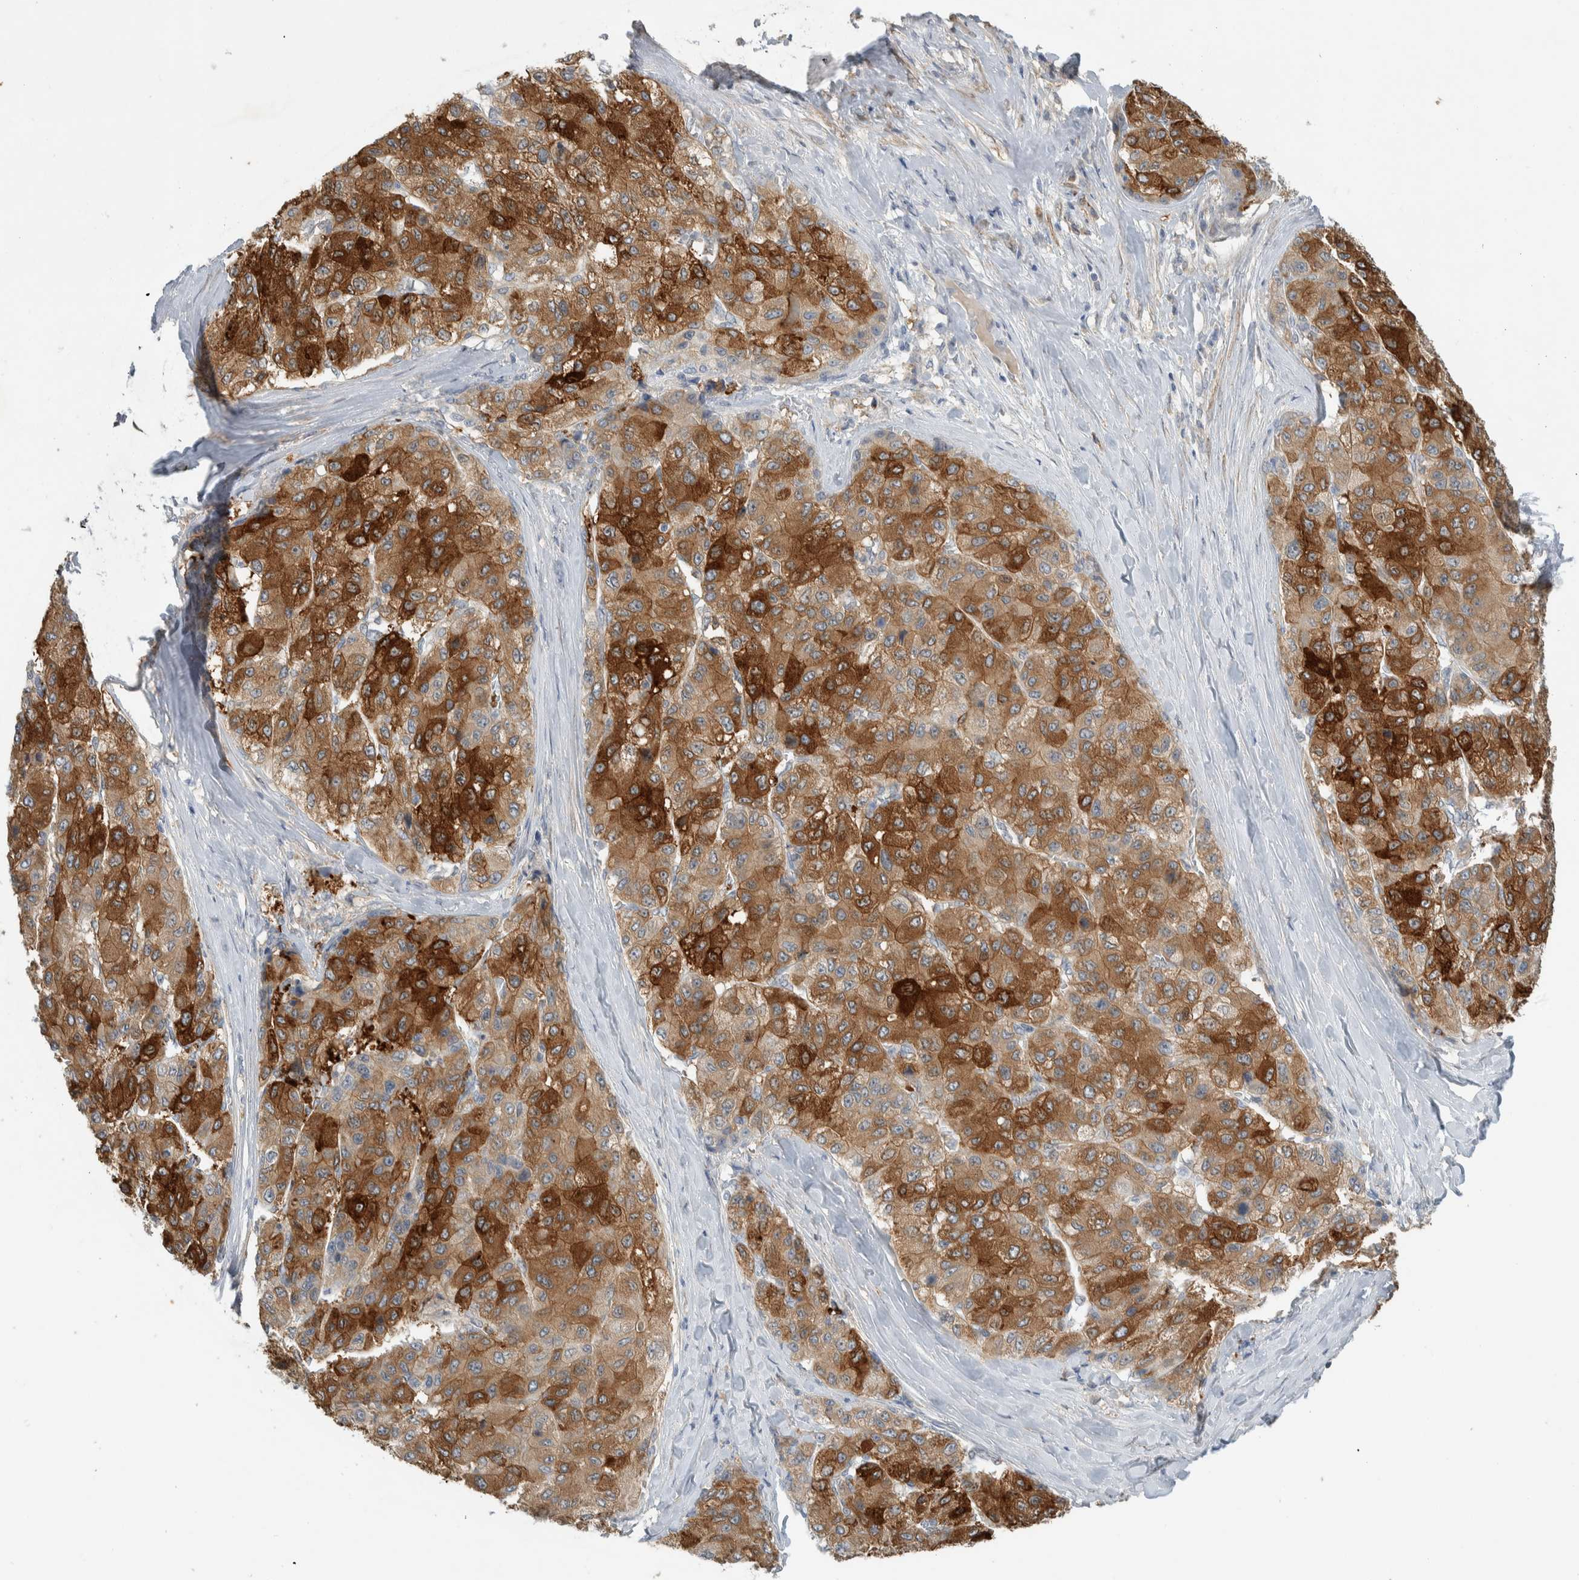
{"staining": {"intensity": "strong", "quantity": "25%-75%", "location": "cytoplasmic/membranous"}, "tissue": "liver cancer", "cell_type": "Tumor cells", "image_type": "cancer", "snomed": [{"axis": "morphology", "description": "Carcinoma, Hepatocellular, NOS"}, {"axis": "topography", "description": "Liver"}], "caption": "Protein expression analysis of human liver hepatocellular carcinoma reveals strong cytoplasmic/membranous staining in approximately 25%-75% of tumor cells.", "gene": "DEPTOR", "patient": {"sex": "male", "age": 80}}